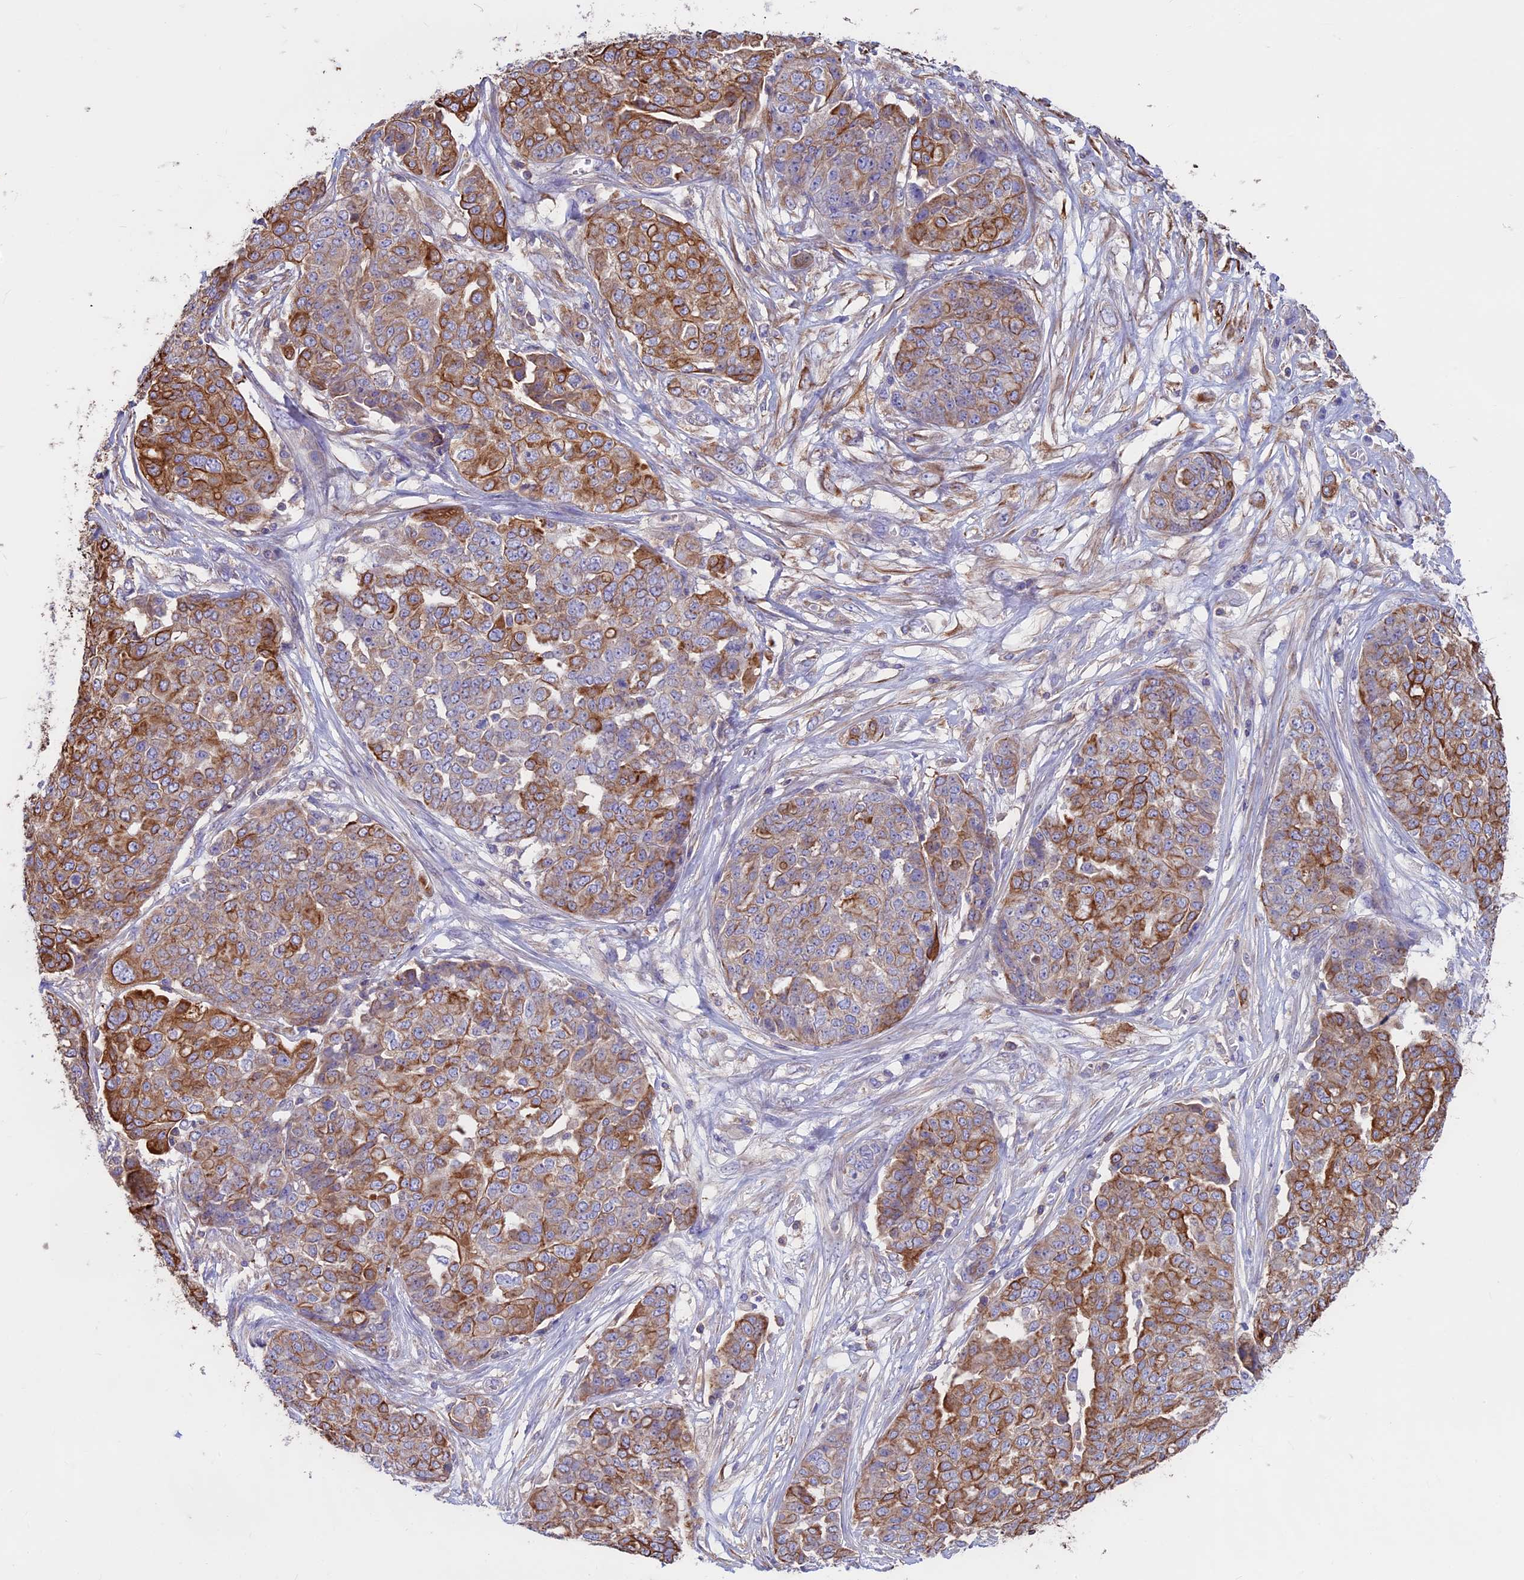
{"staining": {"intensity": "moderate", "quantity": "25%-75%", "location": "cytoplasmic/membranous"}, "tissue": "ovarian cancer", "cell_type": "Tumor cells", "image_type": "cancer", "snomed": [{"axis": "morphology", "description": "Cystadenocarcinoma, serous, NOS"}, {"axis": "topography", "description": "Soft tissue"}, {"axis": "topography", "description": "Ovary"}], "caption": "Tumor cells show medium levels of moderate cytoplasmic/membranous staining in approximately 25%-75% of cells in ovarian serous cystadenocarcinoma. The protein is shown in brown color, while the nuclei are stained blue.", "gene": "CDAN1", "patient": {"sex": "female", "age": 57}}